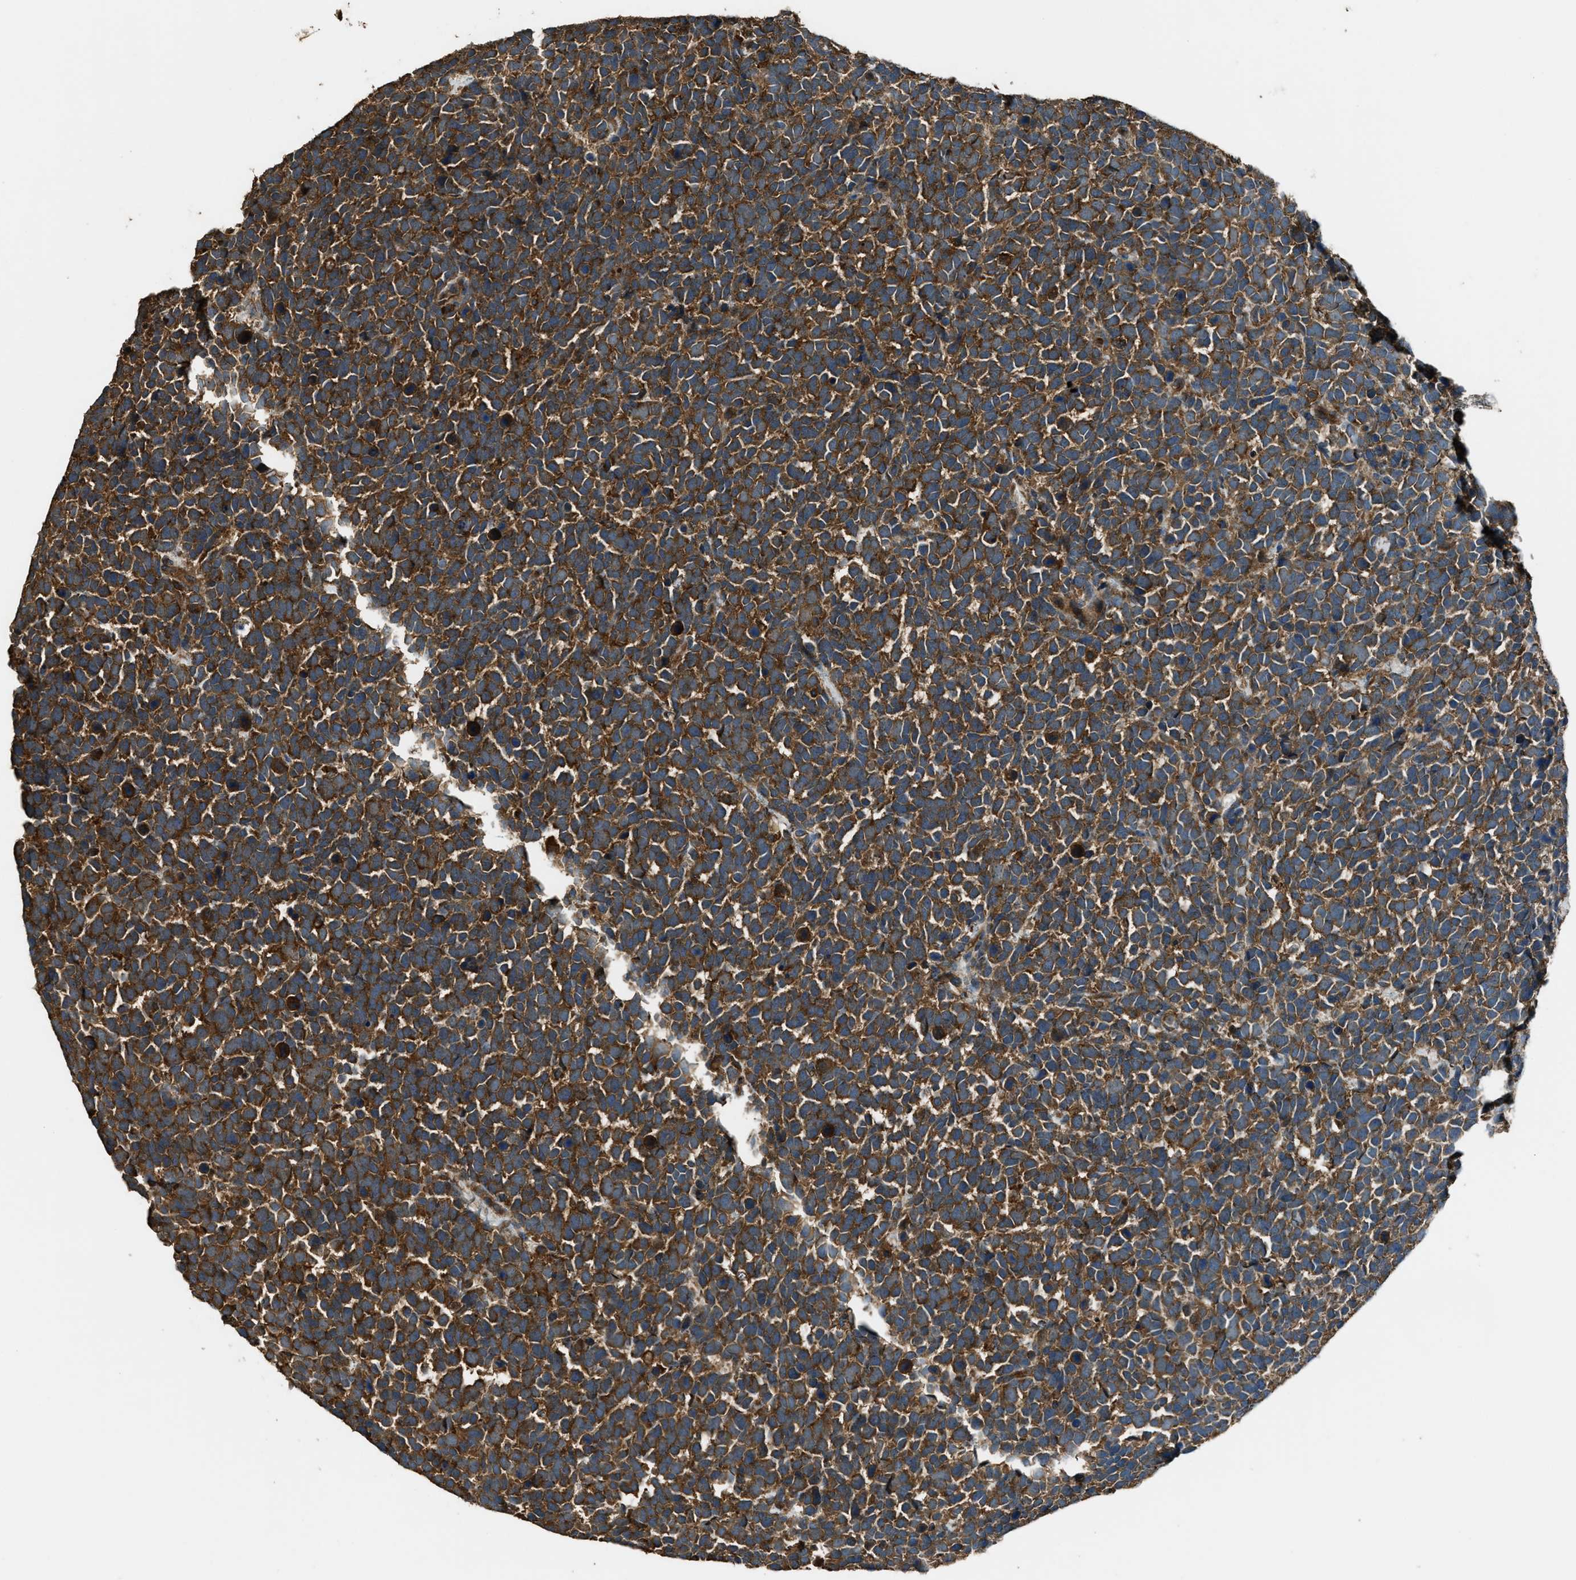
{"staining": {"intensity": "strong", "quantity": ">75%", "location": "cytoplasmic/membranous"}, "tissue": "urothelial cancer", "cell_type": "Tumor cells", "image_type": "cancer", "snomed": [{"axis": "morphology", "description": "Urothelial carcinoma, High grade"}, {"axis": "topography", "description": "Urinary bladder"}], "caption": "Protein expression analysis of human urothelial cancer reveals strong cytoplasmic/membranous positivity in about >75% of tumor cells. The staining was performed using DAB (3,3'-diaminobenzidine), with brown indicating positive protein expression. Nuclei are stained blue with hematoxylin.", "gene": "MAP3K8", "patient": {"sex": "female", "age": 82}}